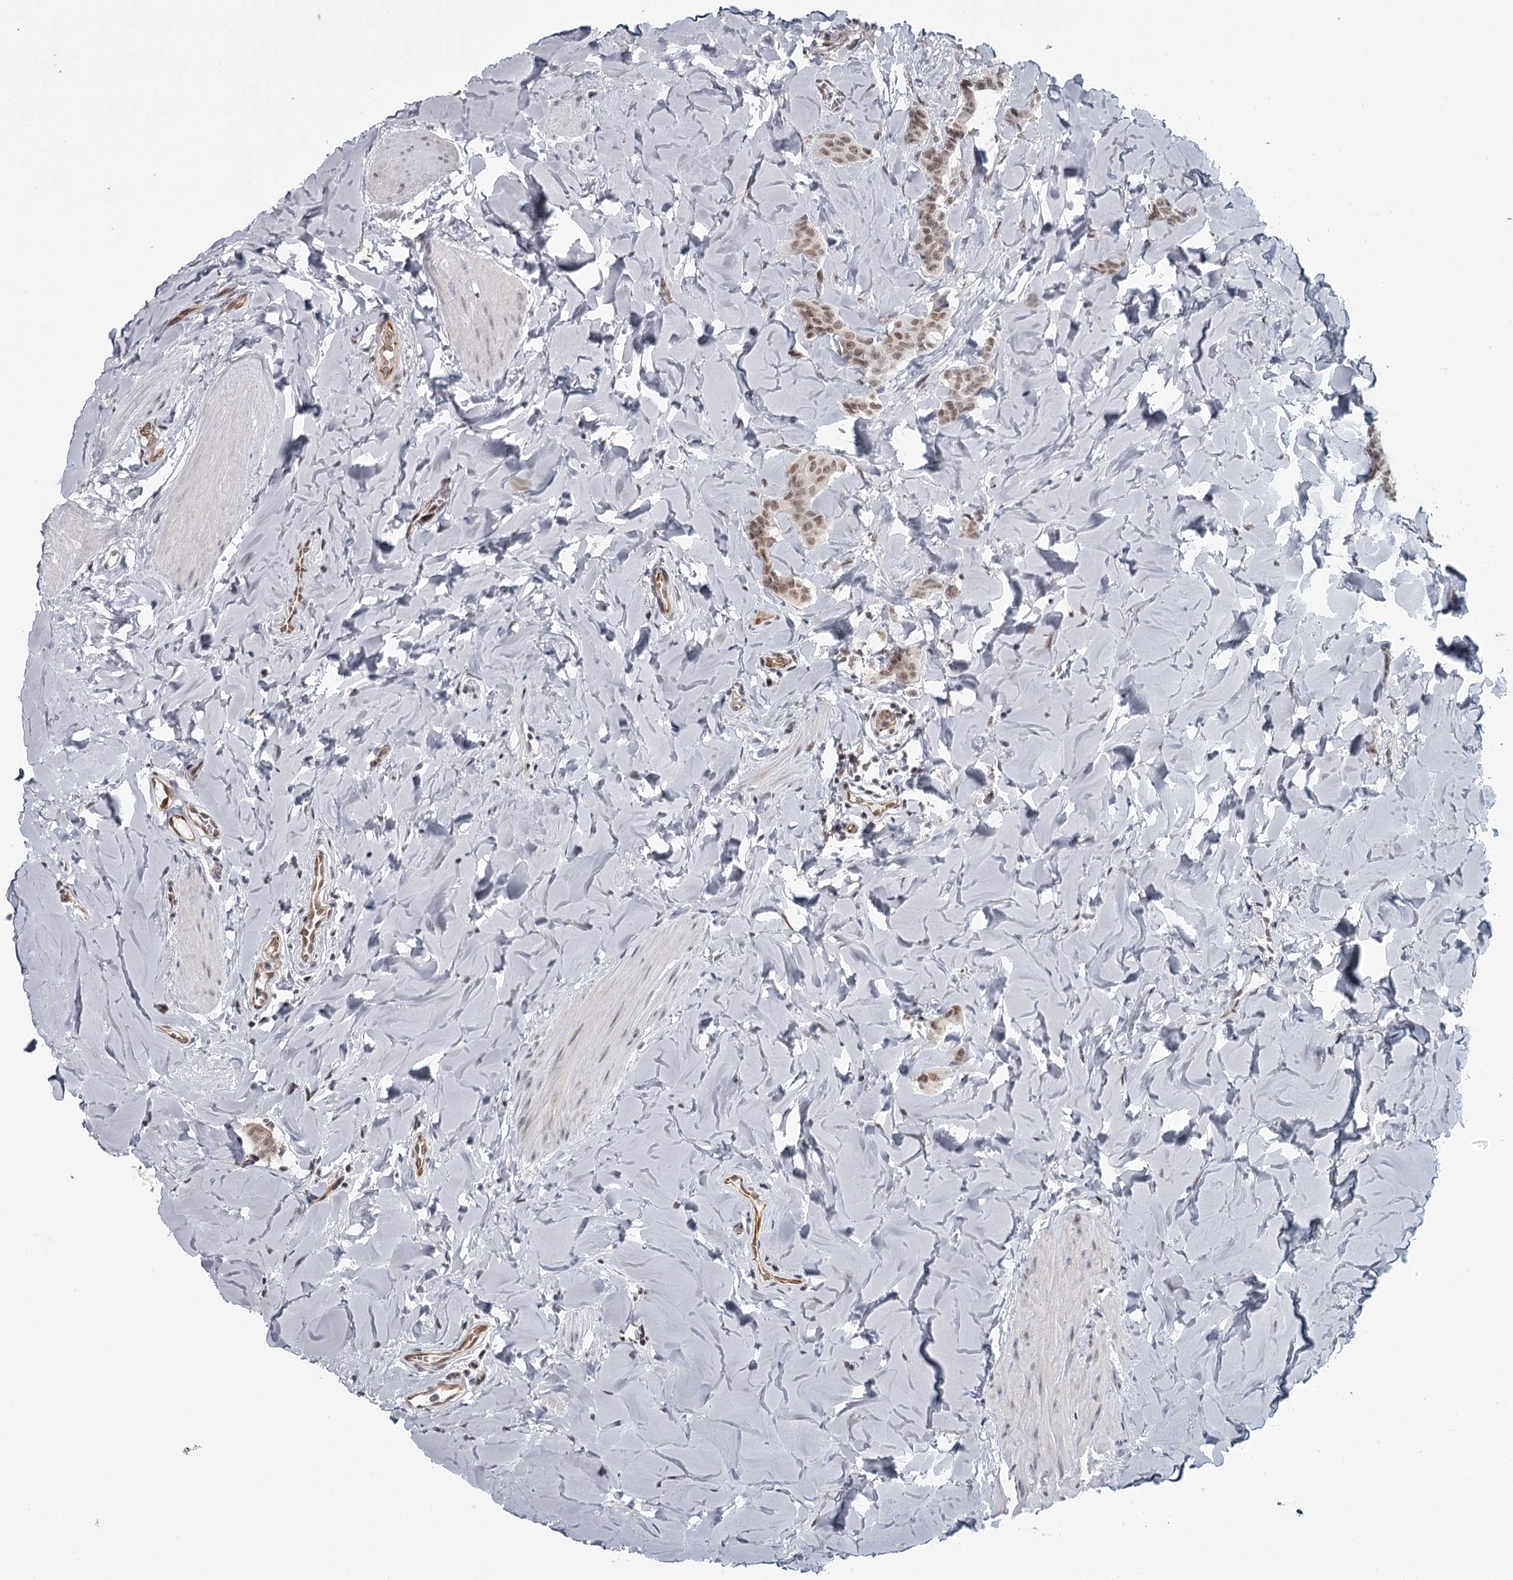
{"staining": {"intensity": "moderate", "quantity": ">75%", "location": "nuclear"}, "tissue": "breast cancer", "cell_type": "Tumor cells", "image_type": "cancer", "snomed": [{"axis": "morphology", "description": "Duct carcinoma"}, {"axis": "topography", "description": "Breast"}], "caption": "Tumor cells display medium levels of moderate nuclear staining in approximately >75% of cells in breast cancer.", "gene": "FAM13C", "patient": {"sex": "female", "age": 40}}